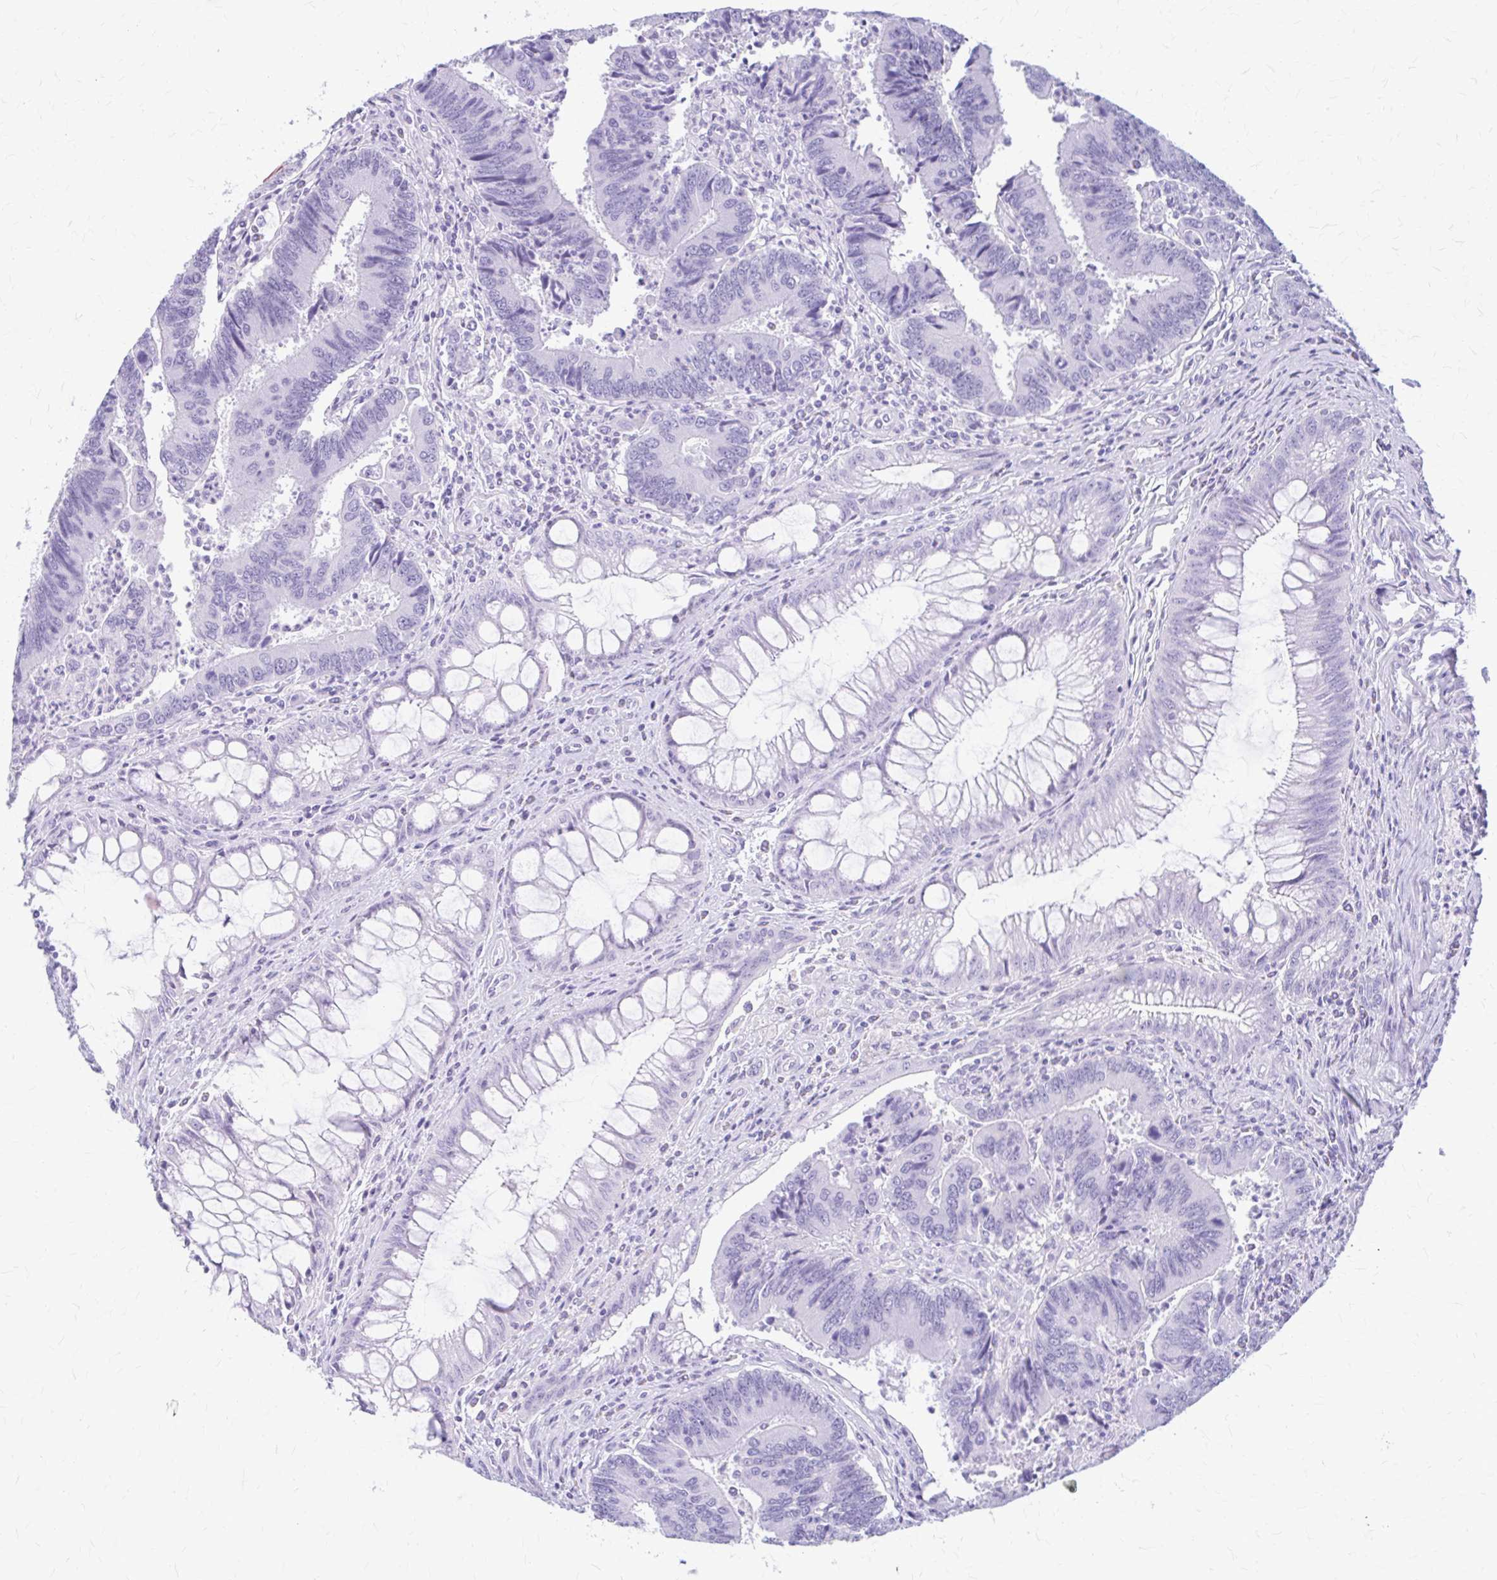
{"staining": {"intensity": "negative", "quantity": "none", "location": "none"}, "tissue": "colorectal cancer", "cell_type": "Tumor cells", "image_type": "cancer", "snomed": [{"axis": "morphology", "description": "Adenocarcinoma, NOS"}, {"axis": "topography", "description": "Colon"}], "caption": "There is no significant expression in tumor cells of colorectal adenocarcinoma. Brightfield microscopy of IHC stained with DAB (brown) and hematoxylin (blue), captured at high magnification.", "gene": "KLHDC7A", "patient": {"sex": "female", "age": 67}}